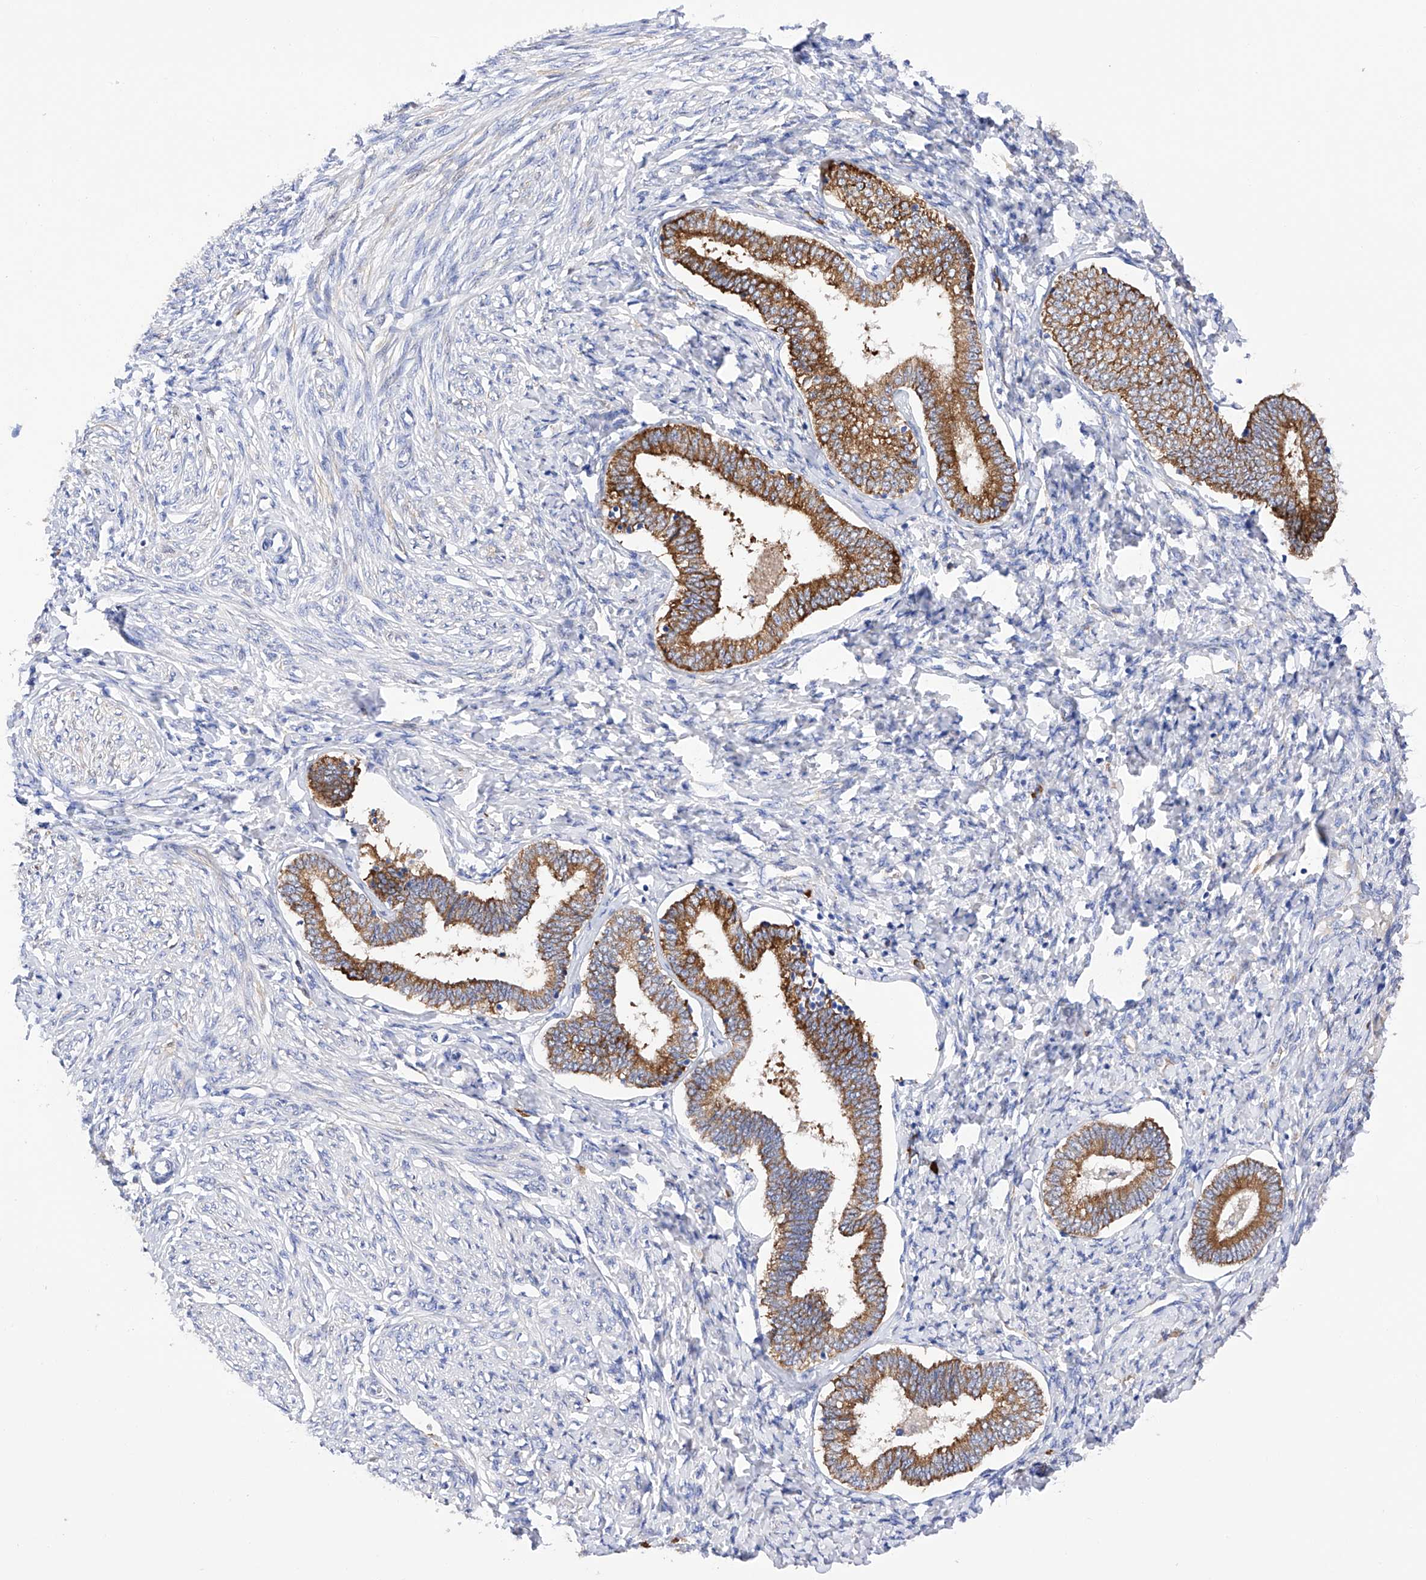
{"staining": {"intensity": "negative", "quantity": "none", "location": "none"}, "tissue": "endometrium", "cell_type": "Cells in endometrial stroma", "image_type": "normal", "snomed": [{"axis": "morphology", "description": "Normal tissue, NOS"}, {"axis": "topography", "description": "Endometrium"}], "caption": "This is an immunohistochemistry photomicrograph of benign human endometrium. There is no expression in cells in endometrial stroma.", "gene": "PDIA5", "patient": {"sex": "female", "age": 72}}